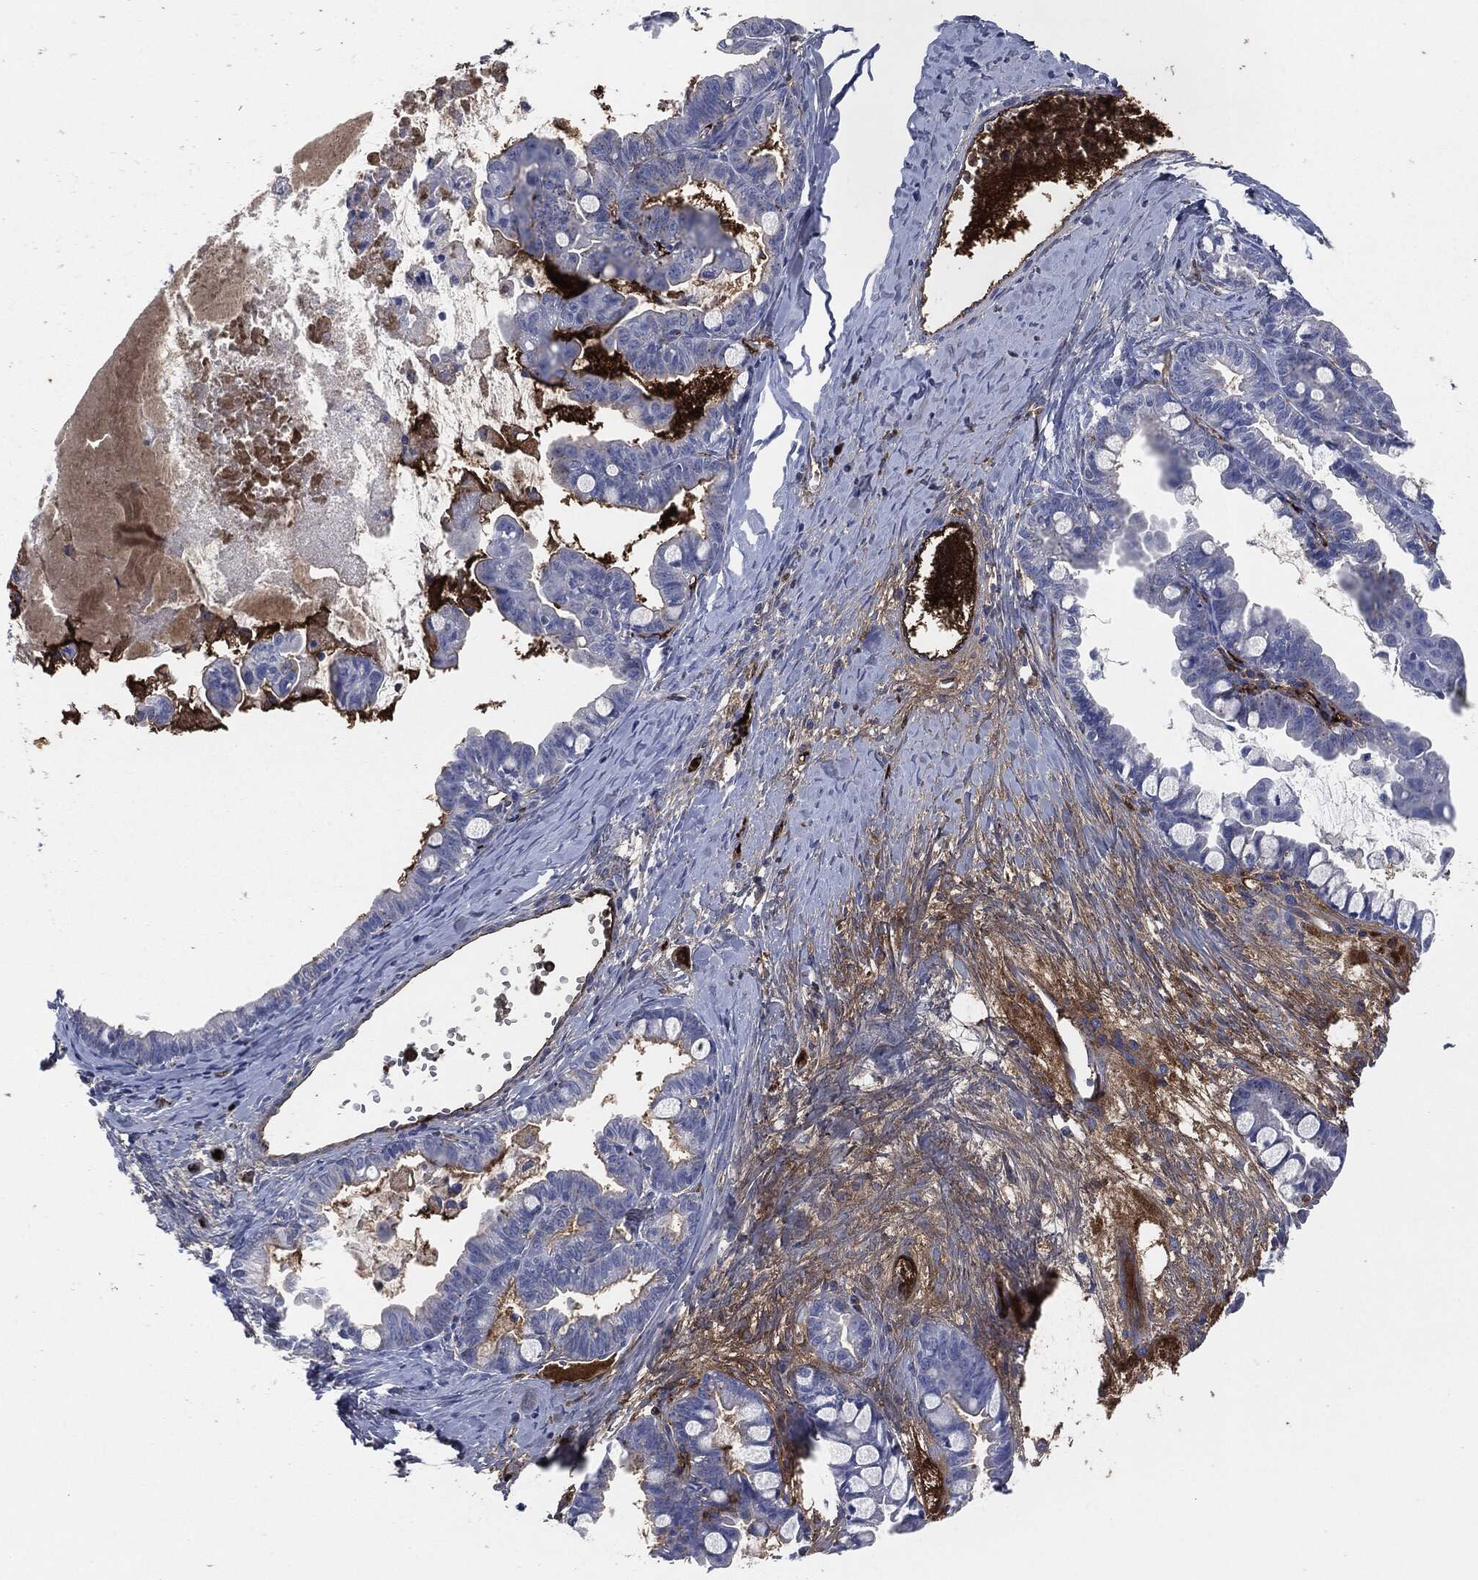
{"staining": {"intensity": "negative", "quantity": "none", "location": "none"}, "tissue": "ovarian cancer", "cell_type": "Tumor cells", "image_type": "cancer", "snomed": [{"axis": "morphology", "description": "Cystadenocarcinoma, mucinous, NOS"}, {"axis": "topography", "description": "Ovary"}], "caption": "High power microscopy photomicrograph of an IHC micrograph of mucinous cystadenocarcinoma (ovarian), revealing no significant expression in tumor cells.", "gene": "APOB", "patient": {"sex": "female", "age": 63}}